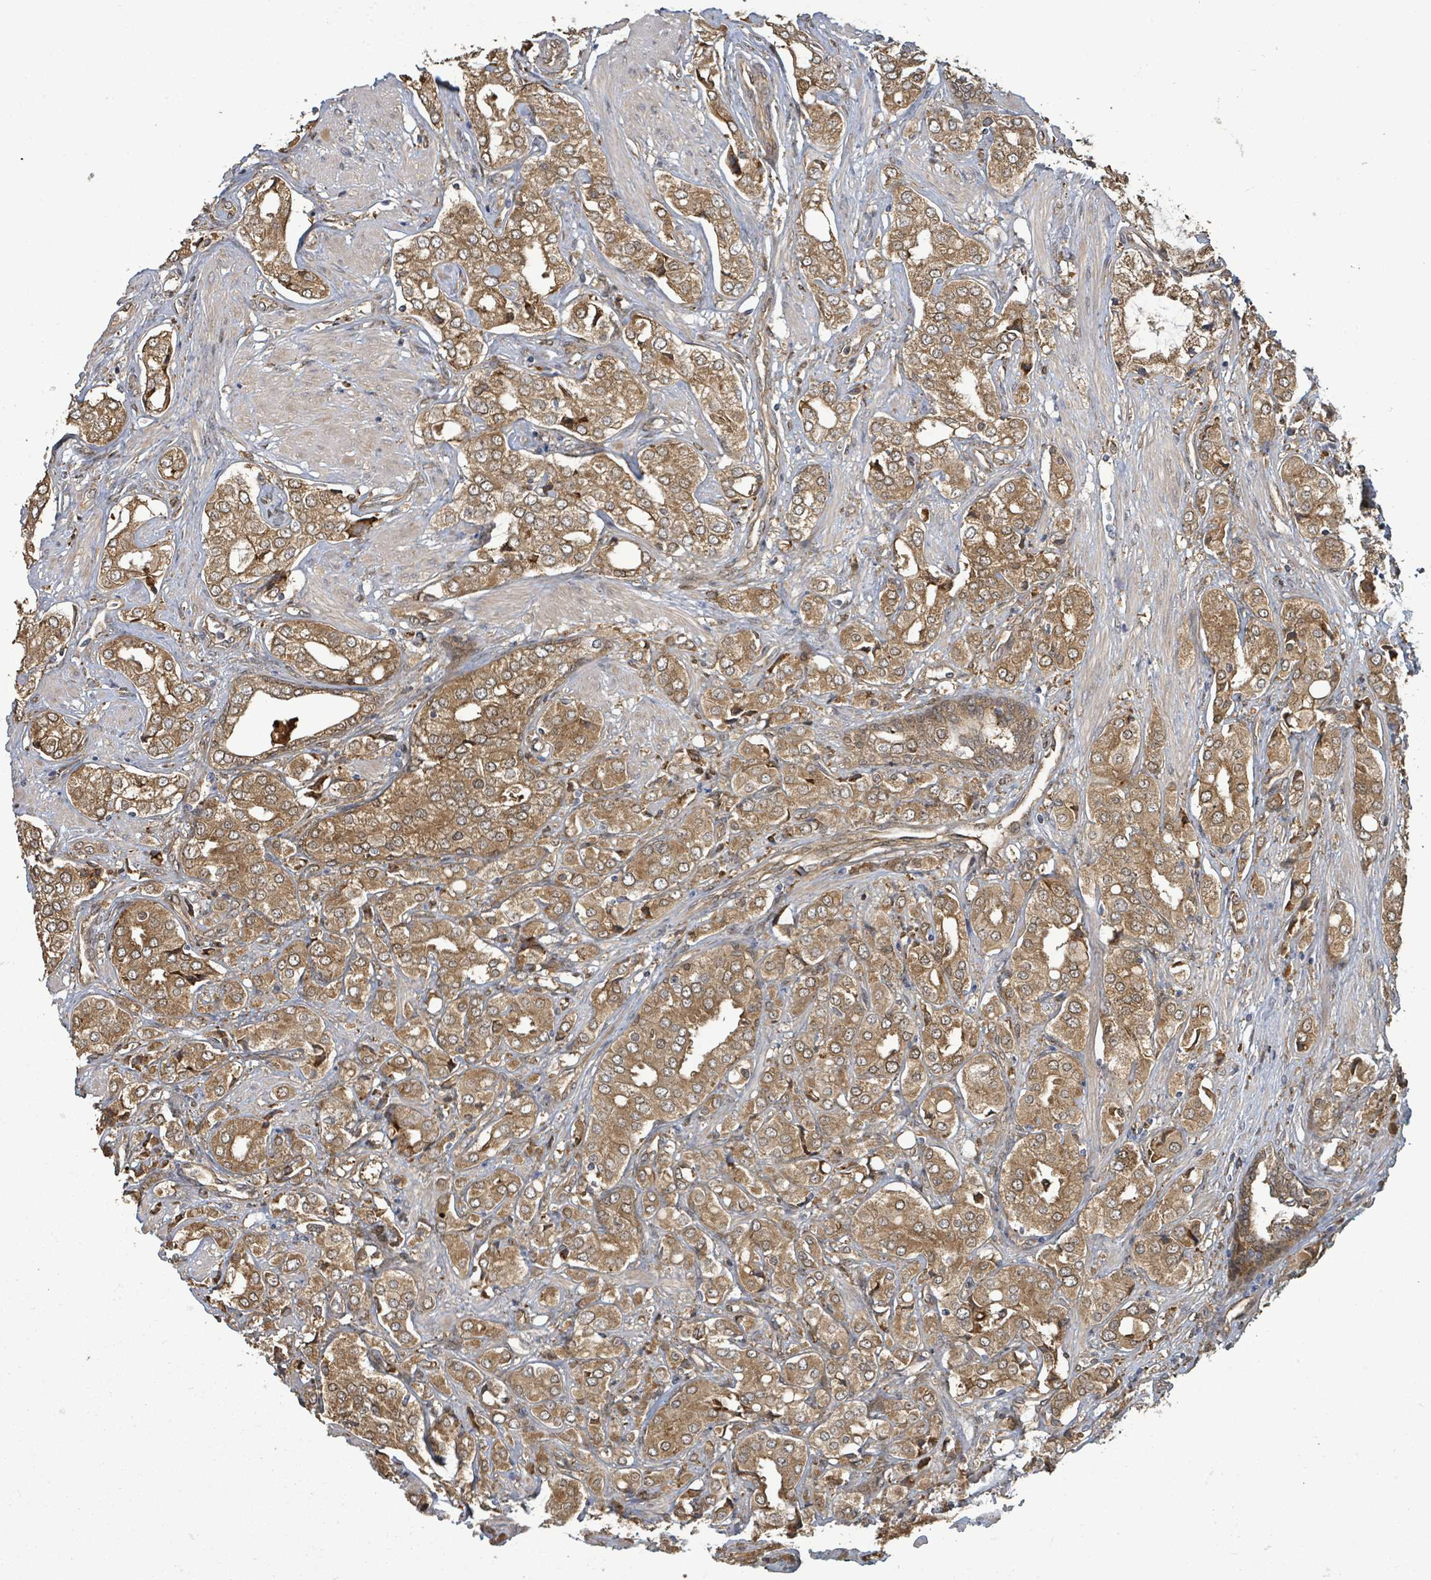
{"staining": {"intensity": "moderate", "quantity": ">75%", "location": "cytoplasmic/membranous"}, "tissue": "prostate cancer", "cell_type": "Tumor cells", "image_type": "cancer", "snomed": [{"axis": "morphology", "description": "Adenocarcinoma, High grade"}, {"axis": "topography", "description": "Prostate"}], "caption": "Adenocarcinoma (high-grade) (prostate) was stained to show a protein in brown. There is medium levels of moderate cytoplasmic/membranous staining in approximately >75% of tumor cells.", "gene": "ARPIN", "patient": {"sex": "male", "age": 71}}